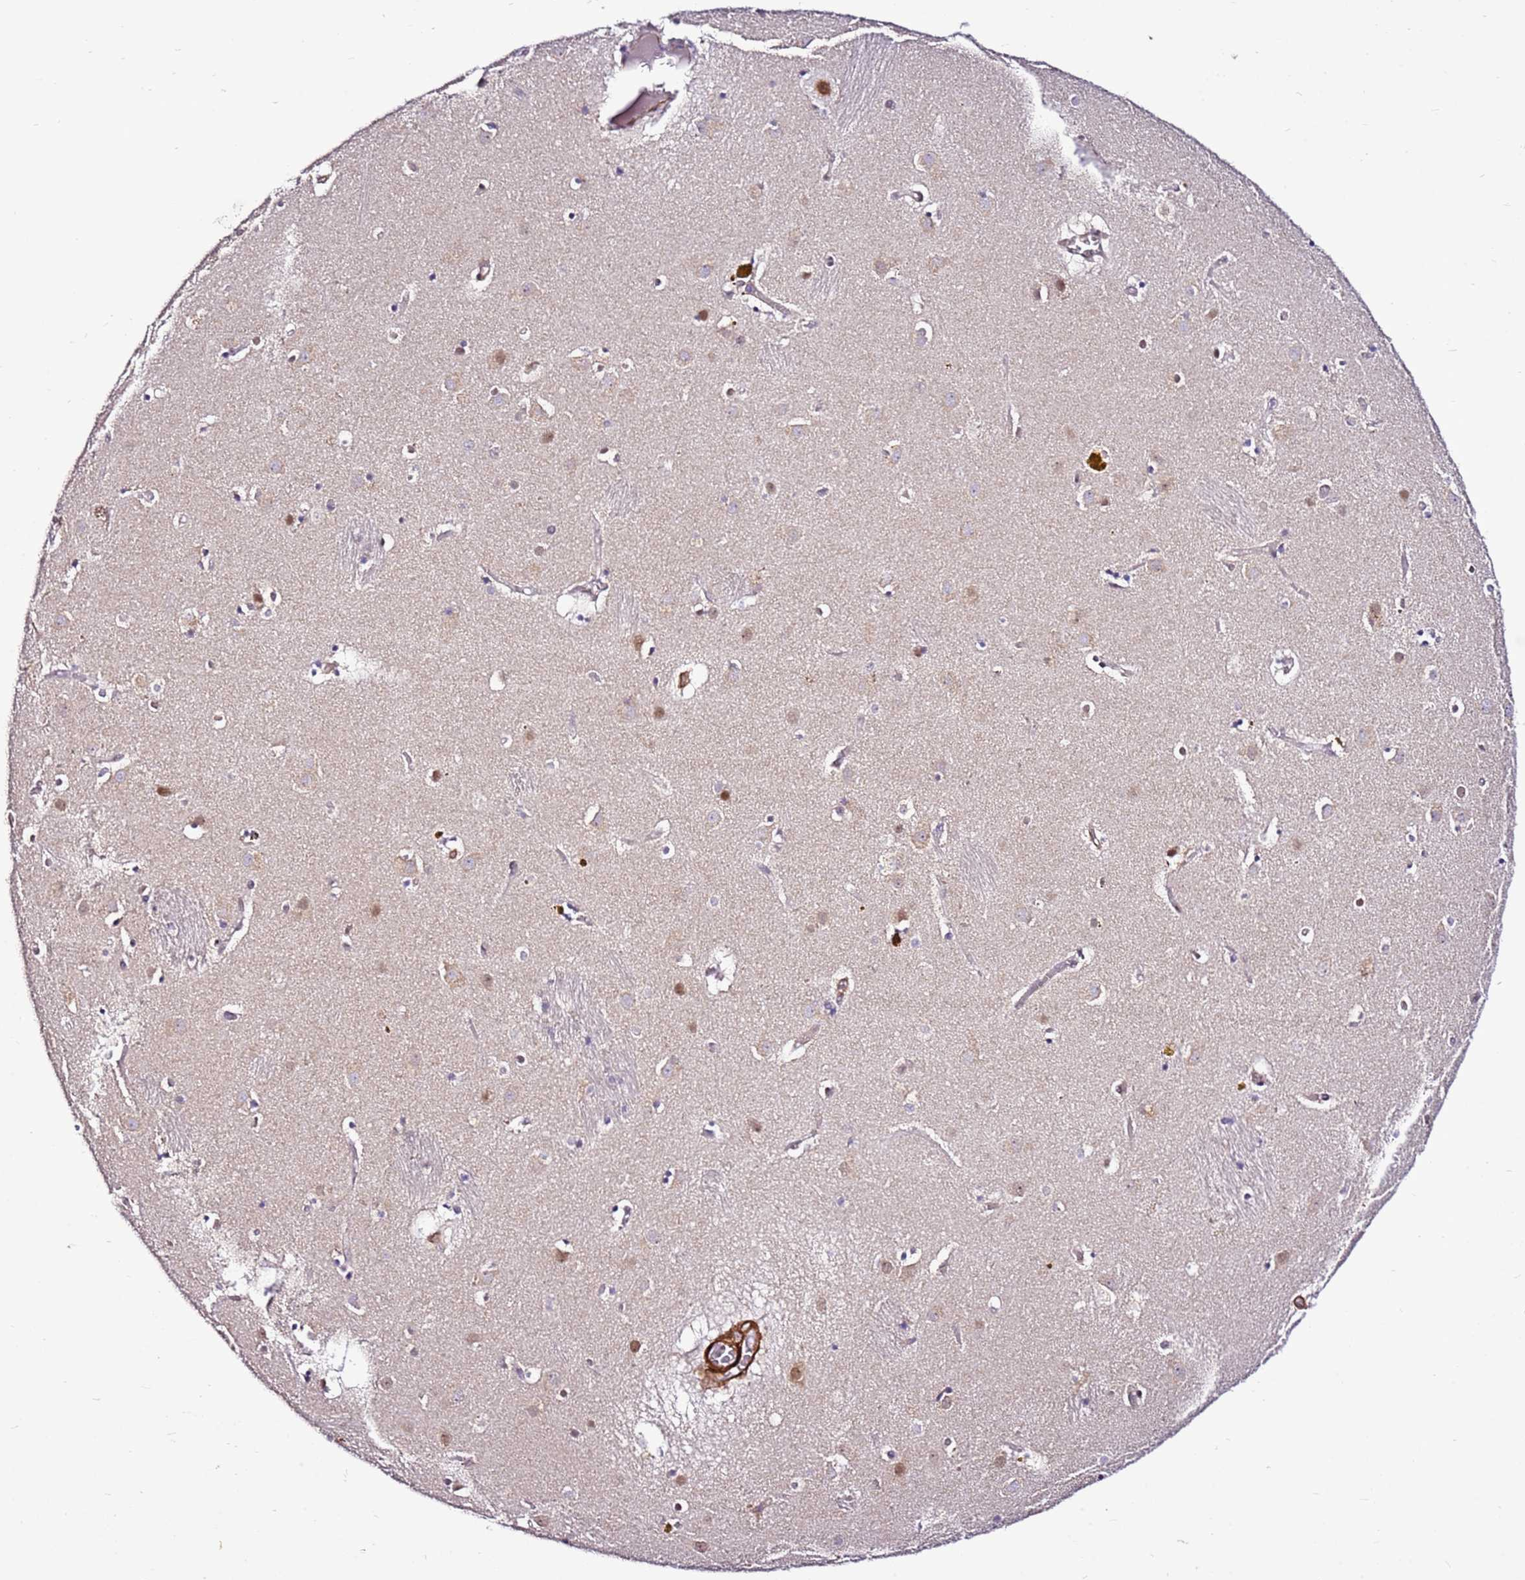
{"staining": {"intensity": "negative", "quantity": "none", "location": "none"}, "tissue": "caudate", "cell_type": "Glial cells", "image_type": "normal", "snomed": [{"axis": "morphology", "description": "Normal tissue, NOS"}, {"axis": "topography", "description": "Lateral ventricle wall"}], "caption": "Unremarkable caudate was stained to show a protein in brown. There is no significant expression in glial cells. (Brightfield microscopy of DAB IHC at high magnification).", "gene": "SMIM4", "patient": {"sex": "male", "age": 70}}